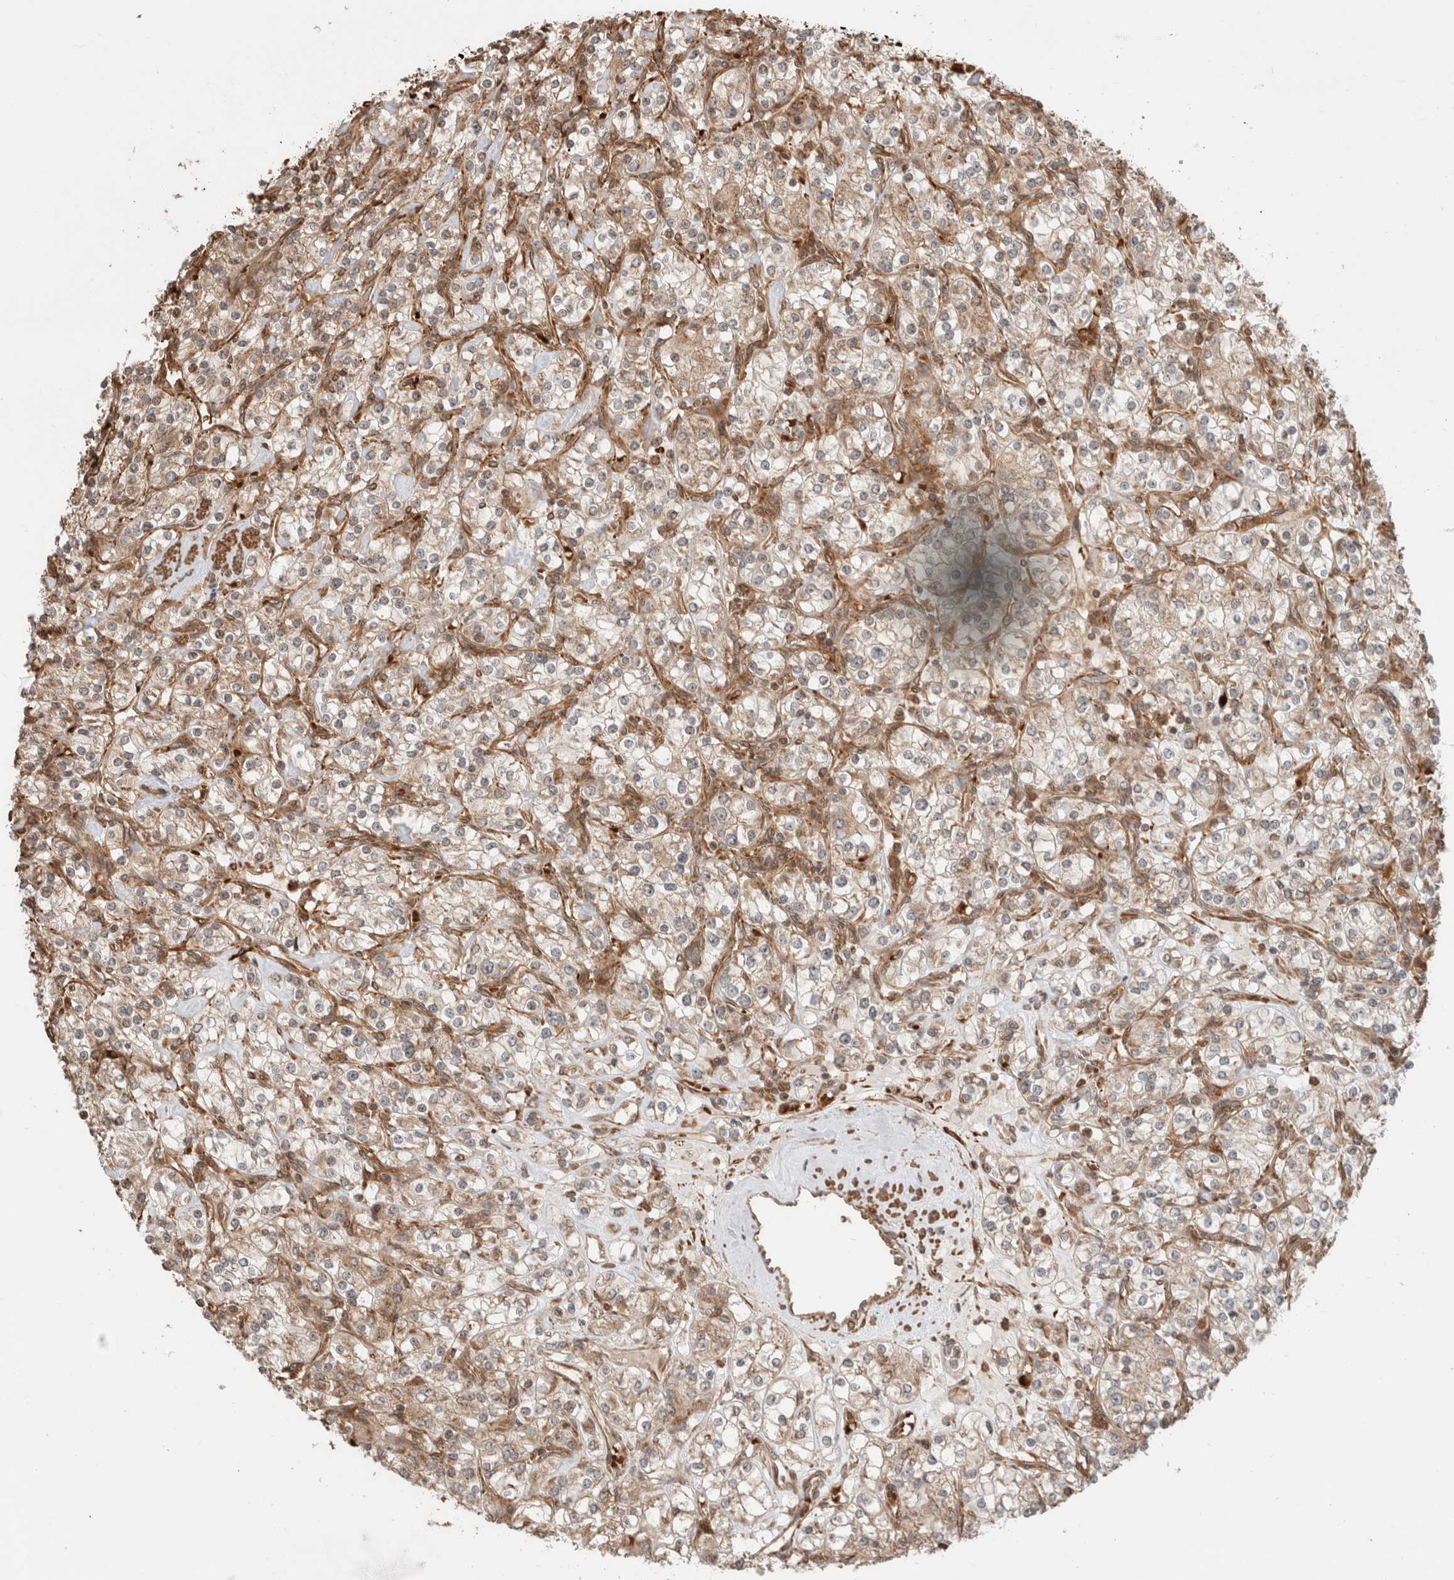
{"staining": {"intensity": "moderate", "quantity": ">75%", "location": "cytoplasmic/membranous,nuclear"}, "tissue": "renal cancer", "cell_type": "Tumor cells", "image_type": "cancer", "snomed": [{"axis": "morphology", "description": "Adenocarcinoma, NOS"}, {"axis": "topography", "description": "Kidney"}], "caption": "A photomicrograph of renal cancer stained for a protein displays moderate cytoplasmic/membranous and nuclear brown staining in tumor cells.", "gene": "ZNF649", "patient": {"sex": "male", "age": 77}}